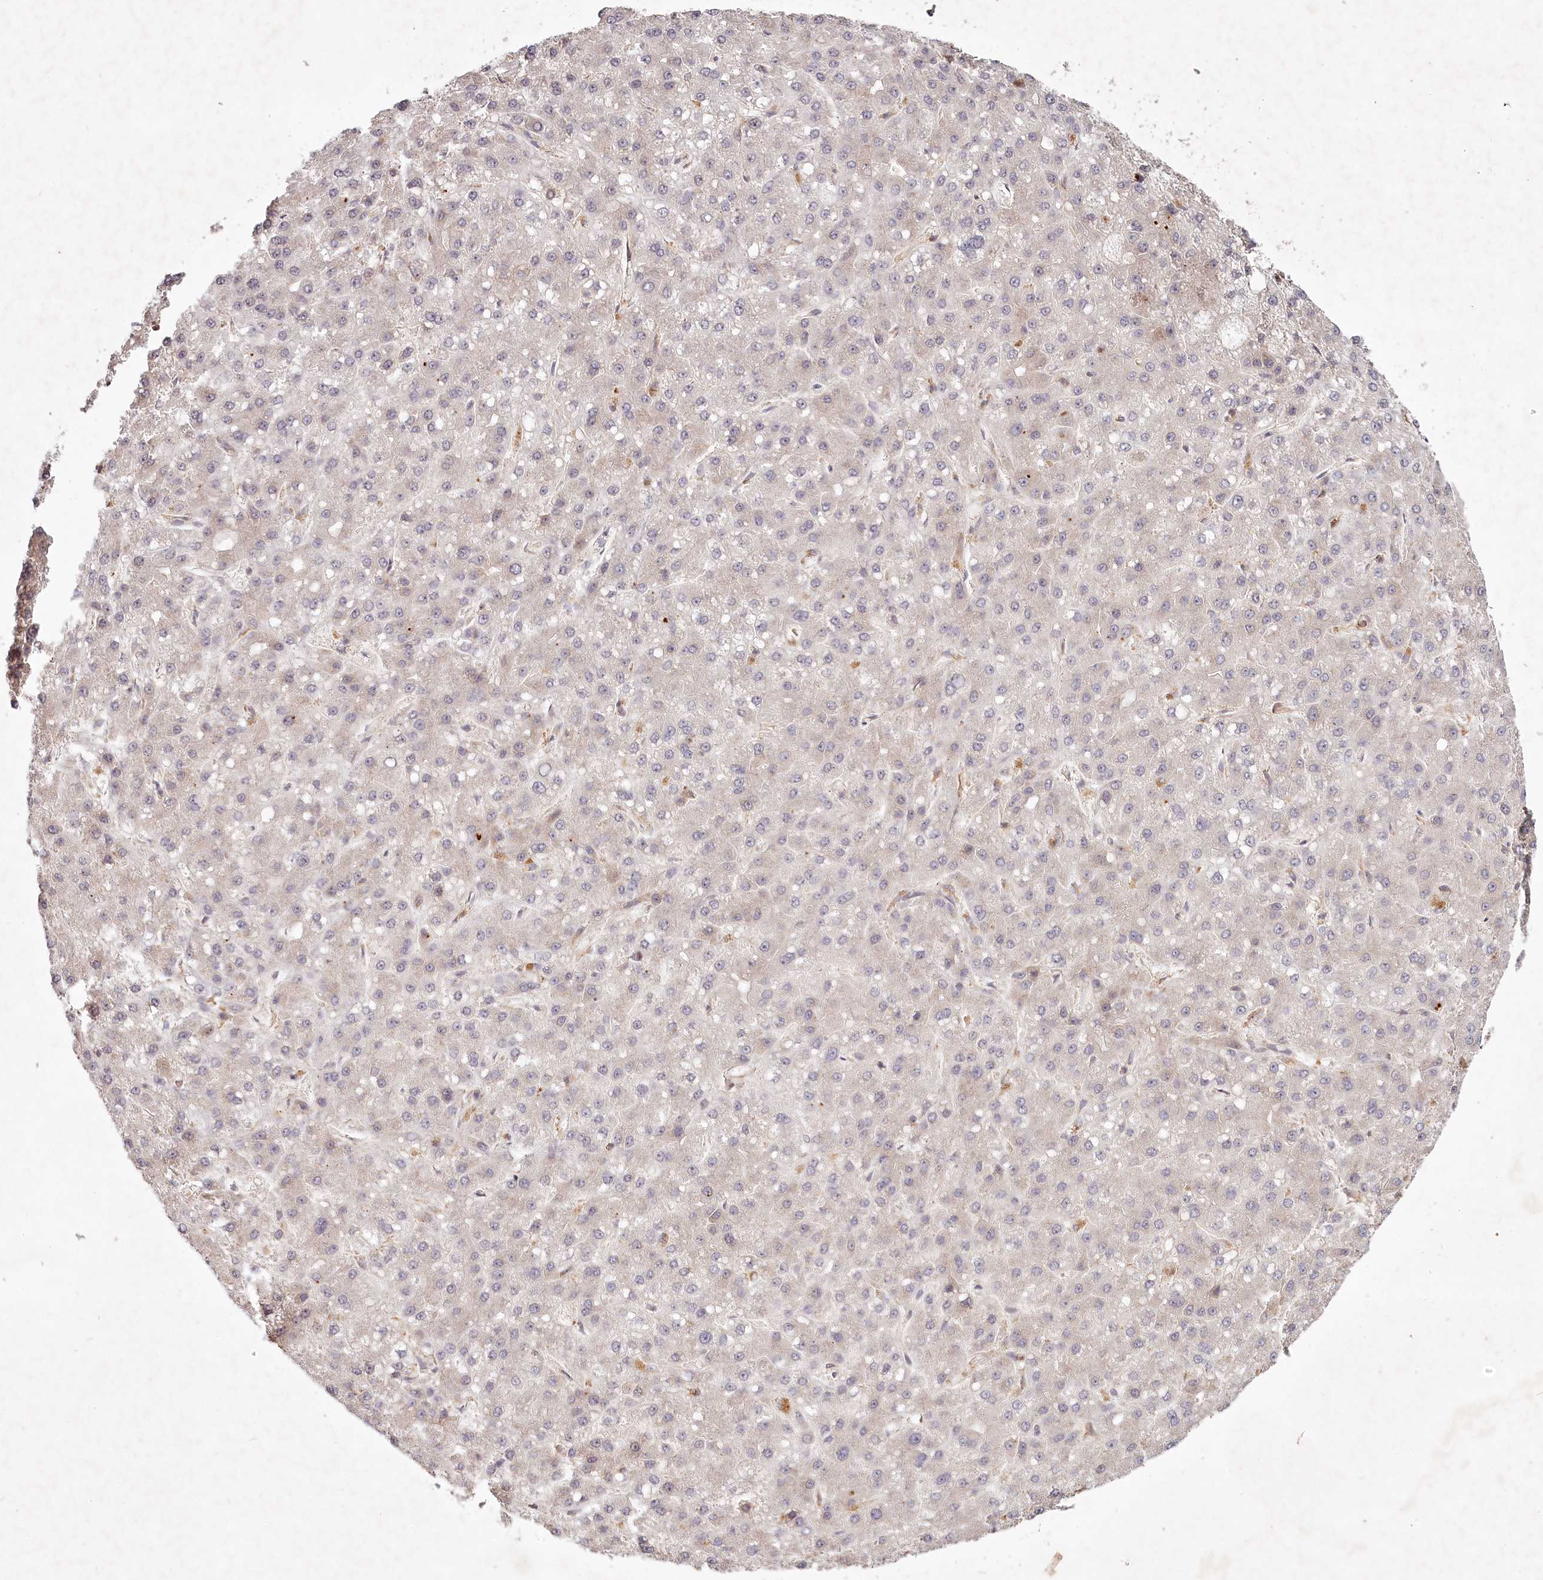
{"staining": {"intensity": "negative", "quantity": "none", "location": "none"}, "tissue": "liver cancer", "cell_type": "Tumor cells", "image_type": "cancer", "snomed": [{"axis": "morphology", "description": "Carcinoma, Hepatocellular, NOS"}, {"axis": "topography", "description": "Liver"}], "caption": "Immunohistochemical staining of liver cancer displays no significant positivity in tumor cells.", "gene": "TMIE", "patient": {"sex": "male", "age": 67}}